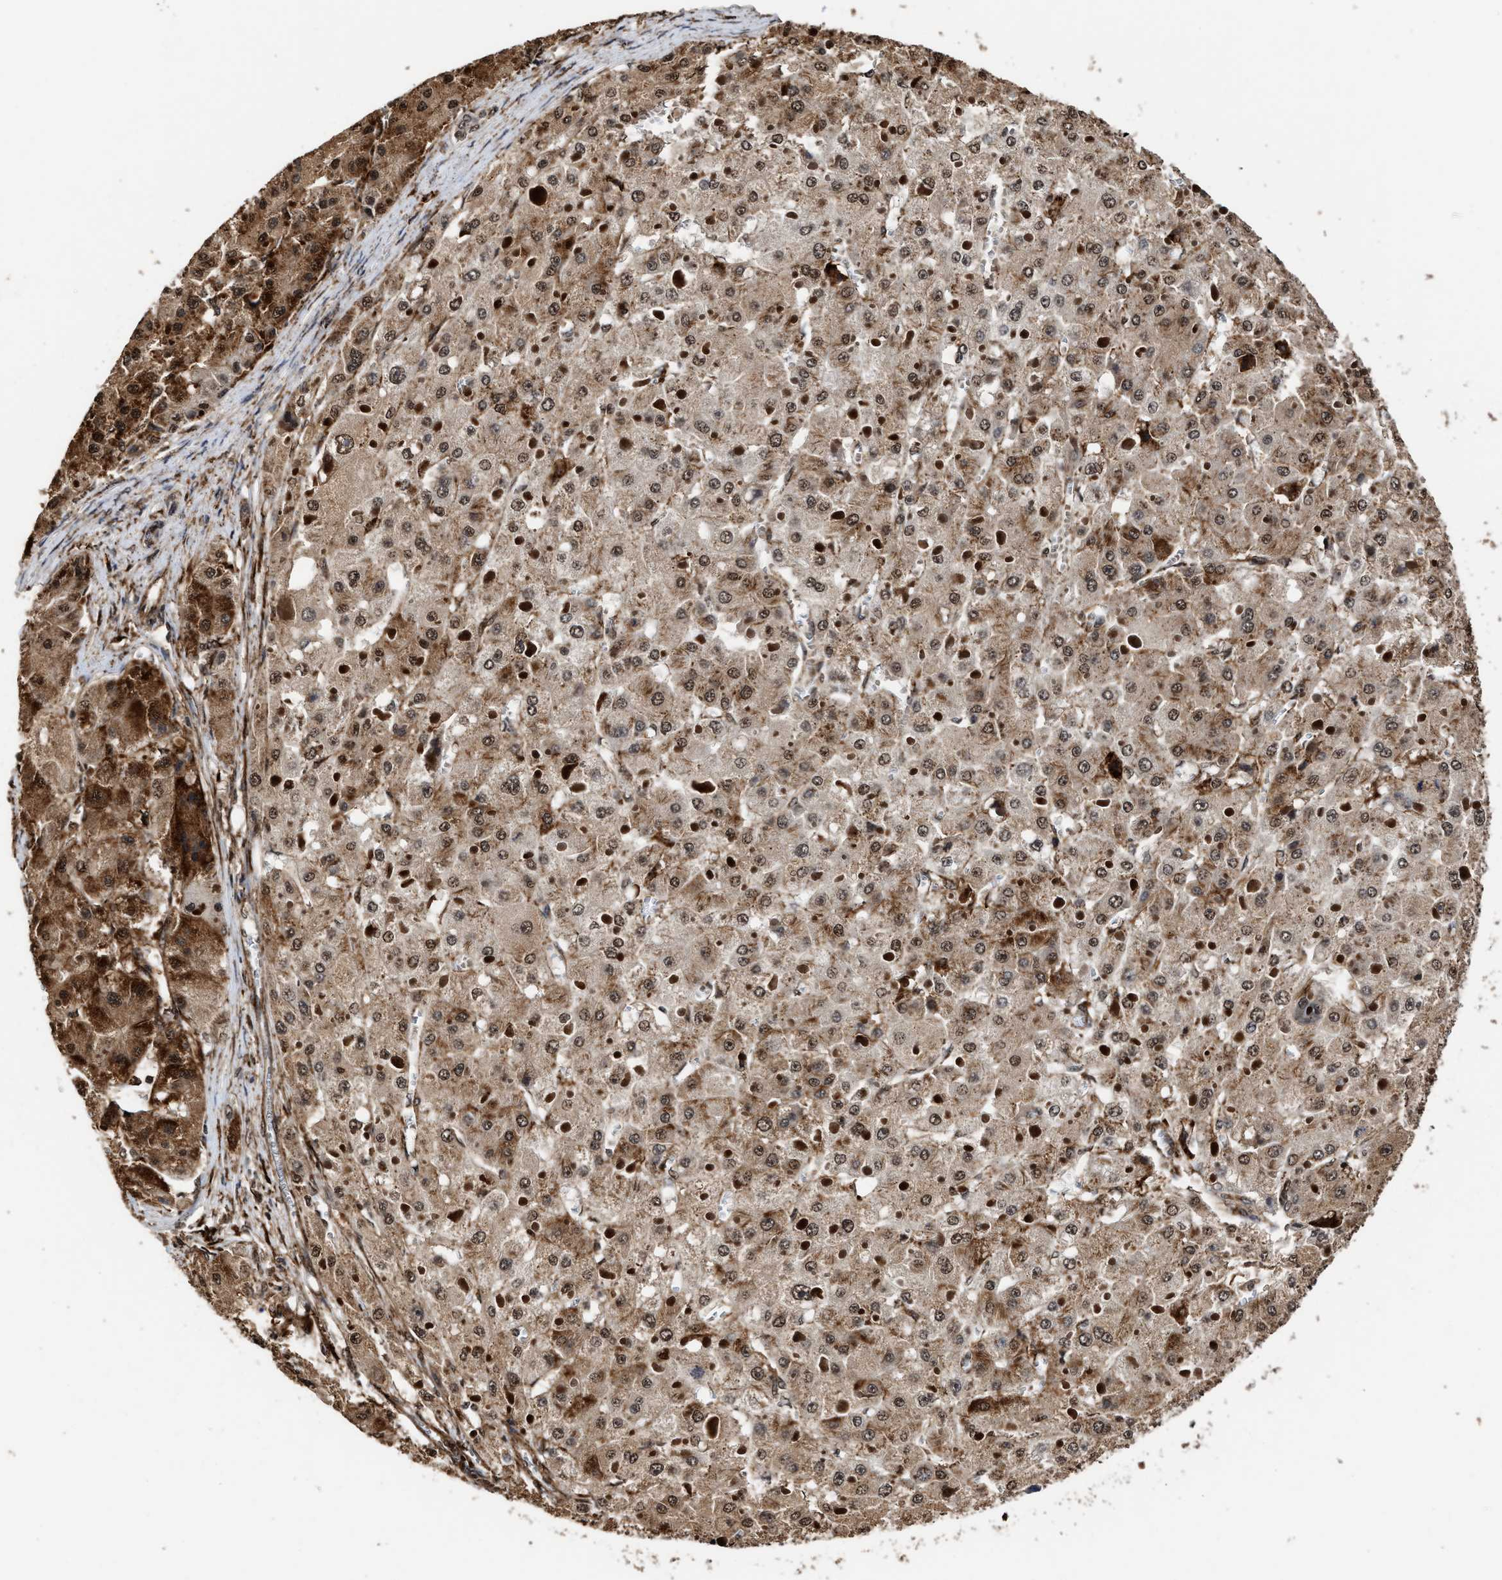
{"staining": {"intensity": "moderate", "quantity": ">75%", "location": "cytoplasmic/membranous,nuclear"}, "tissue": "liver cancer", "cell_type": "Tumor cells", "image_type": "cancer", "snomed": [{"axis": "morphology", "description": "Carcinoma, Hepatocellular, NOS"}, {"axis": "topography", "description": "Liver"}], "caption": "This is an image of immunohistochemistry (IHC) staining of liver hepatocellular carcinoma, which shows moderate staining in the cytoplasmic/membranous and nuclear of tumor cells.", "gene": "SEPTIN2", "patient": {"sex": "female", "age": 73}}